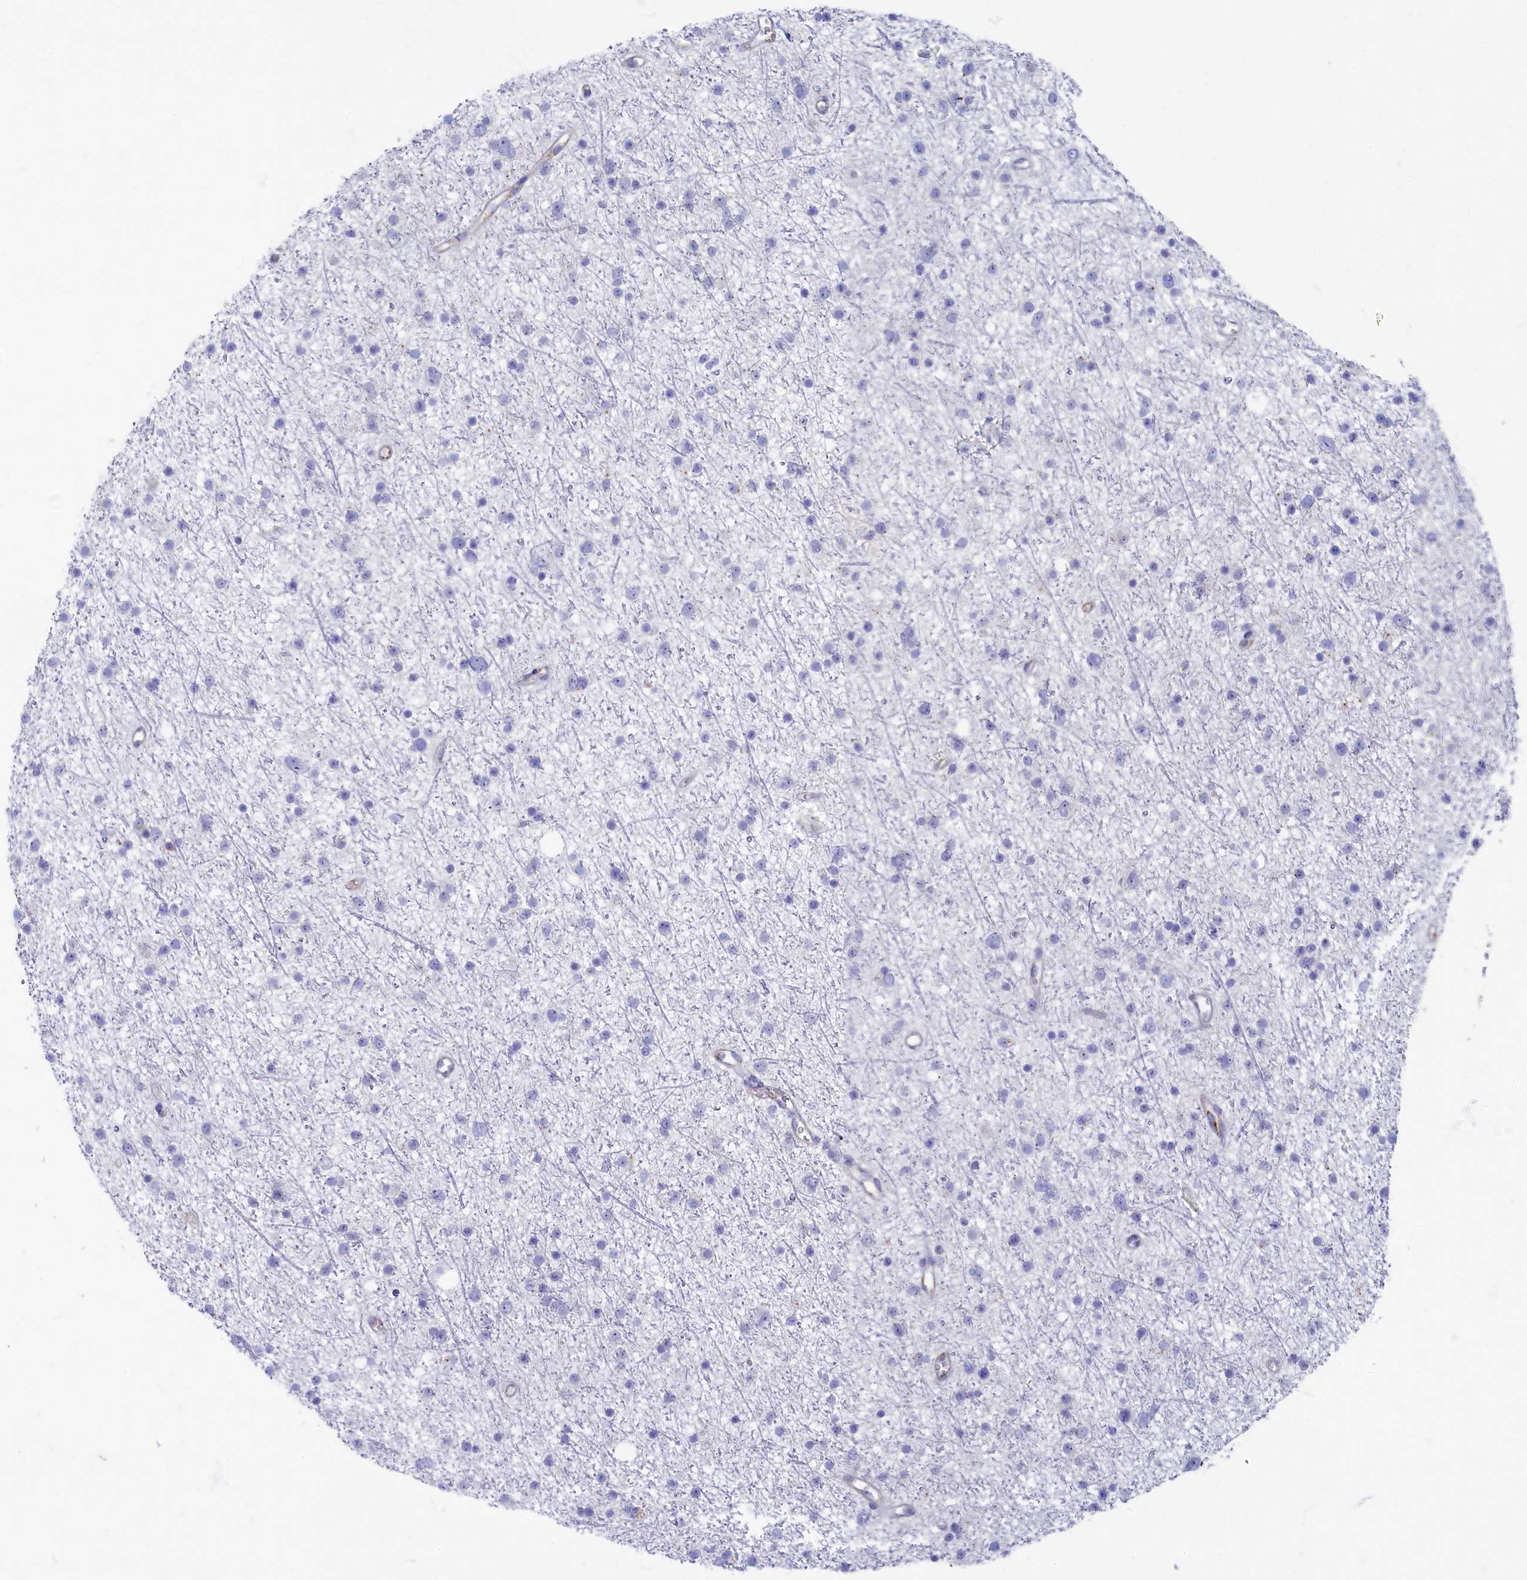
{"staining": {"intensity": "negative", "quantity": "none", "location": "none"}, "tissue": "glioma", "cell_type": "Tumor cells", "image_type": "cancer", "snomed": [{"axis": "morphology", "description": "Glioma, malignant, Low grade"}, {"axis": "topography", "description": "Cerebral cortex"}], "caption": "DAB immunohistochemical staining of human glioma displays no significant staining in tumor cells.", "gene": "OCIAD2", "patient": {"sex": "female", "age": 39}}